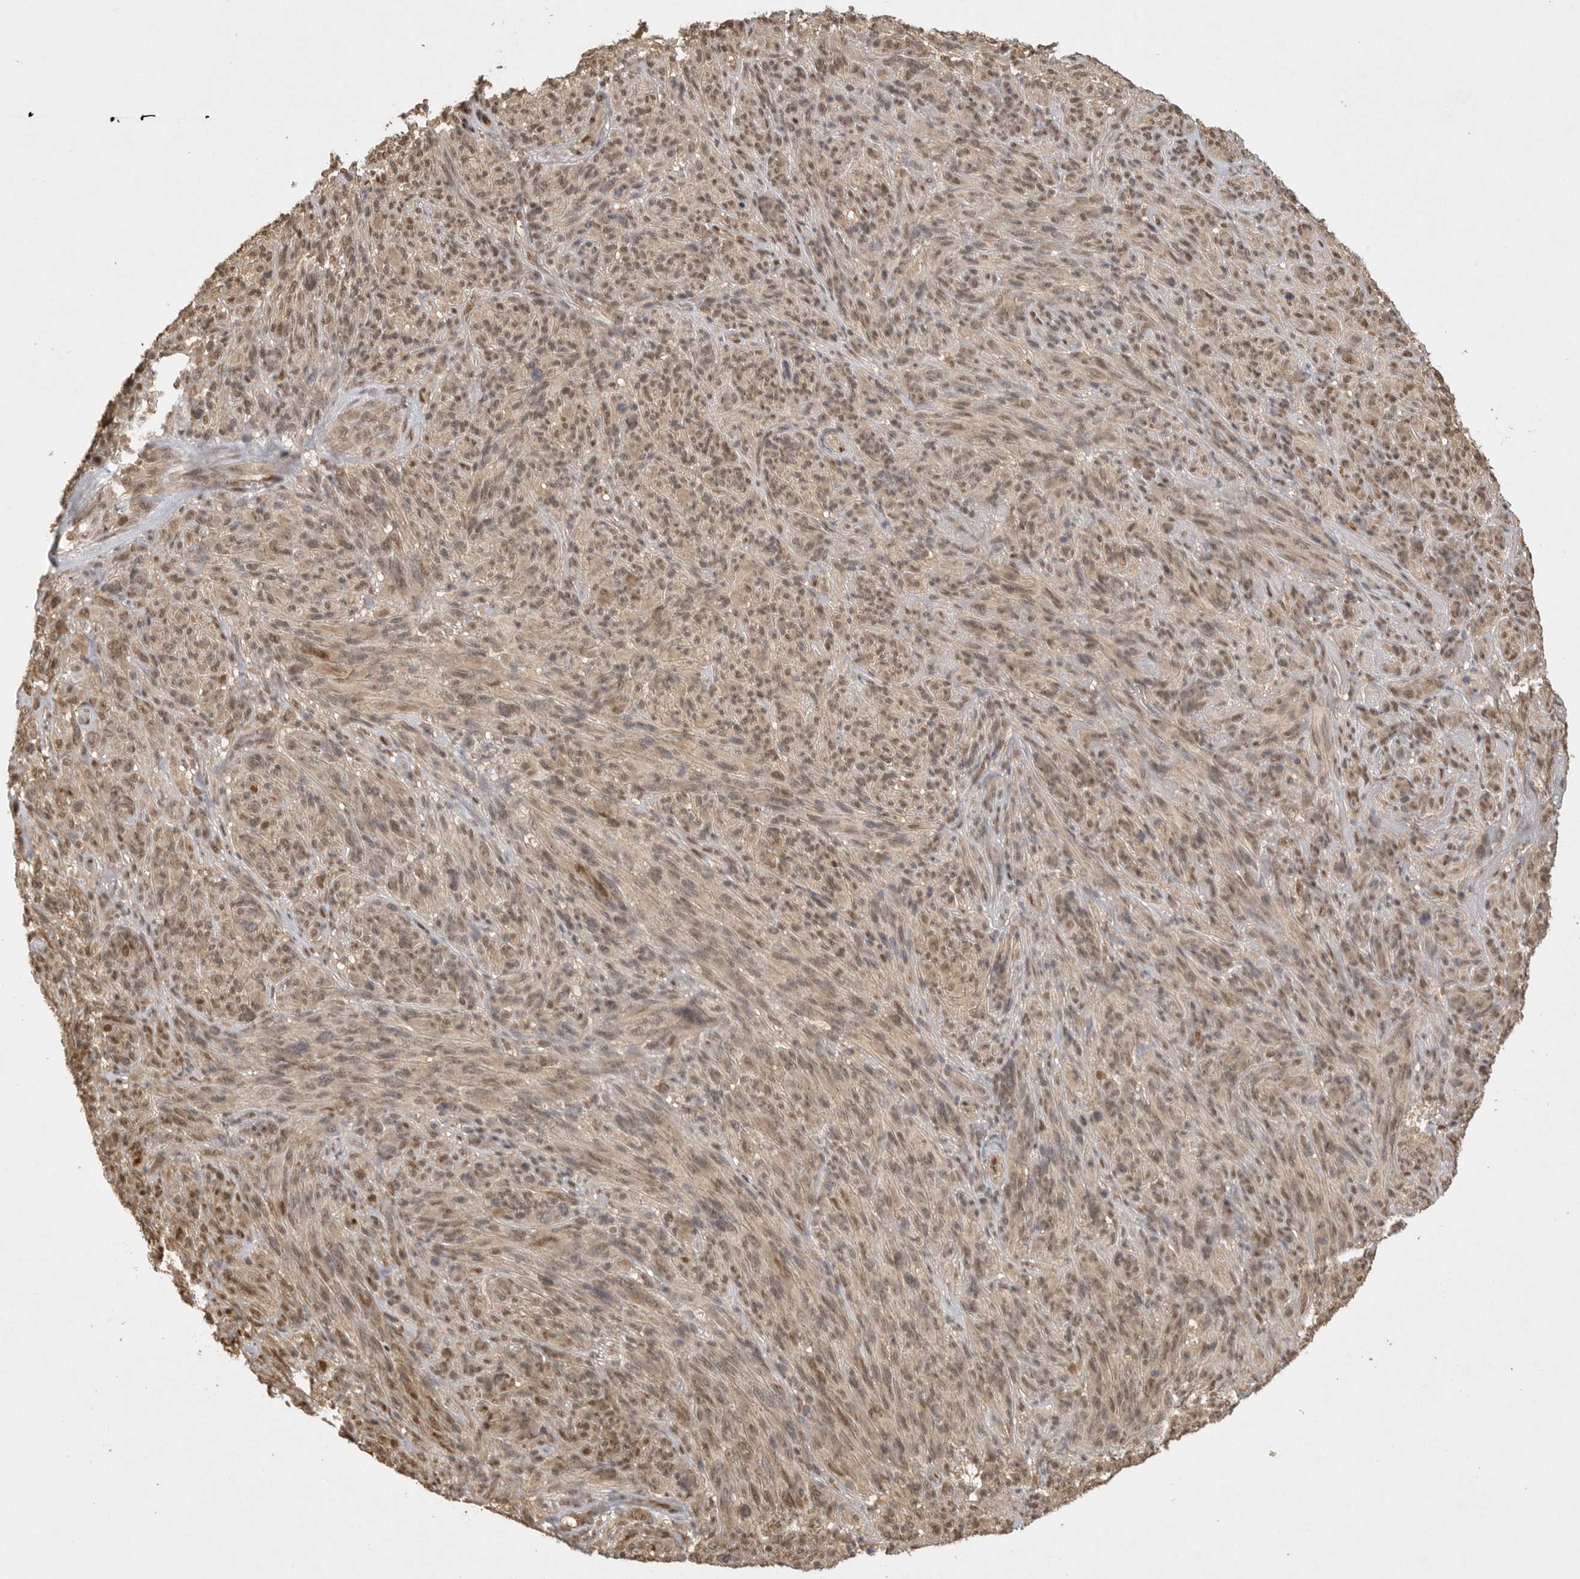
{"staining": {"intensity": "moderate", "quantity": ">75%", "location": "cytoplasmic/membranous,nuclear"}, "tissue": "melanoma", "cell_type": "Tumor cells", "image_type": "cancer", "snomed": [{"axis": "morphology", "description": "Malignant melanoma, NOS"}, {"axis": "topography", "description": "Skin of head"}], "caption": "Moderate cytoplasmic/membranous and nuclear staining for a protein is identified in approximately >75% of tumor cells of melanoma using immunohistochemistry (IHC).", "gene": "DFFA", "patient": {"sex": "male", "age": 96}}